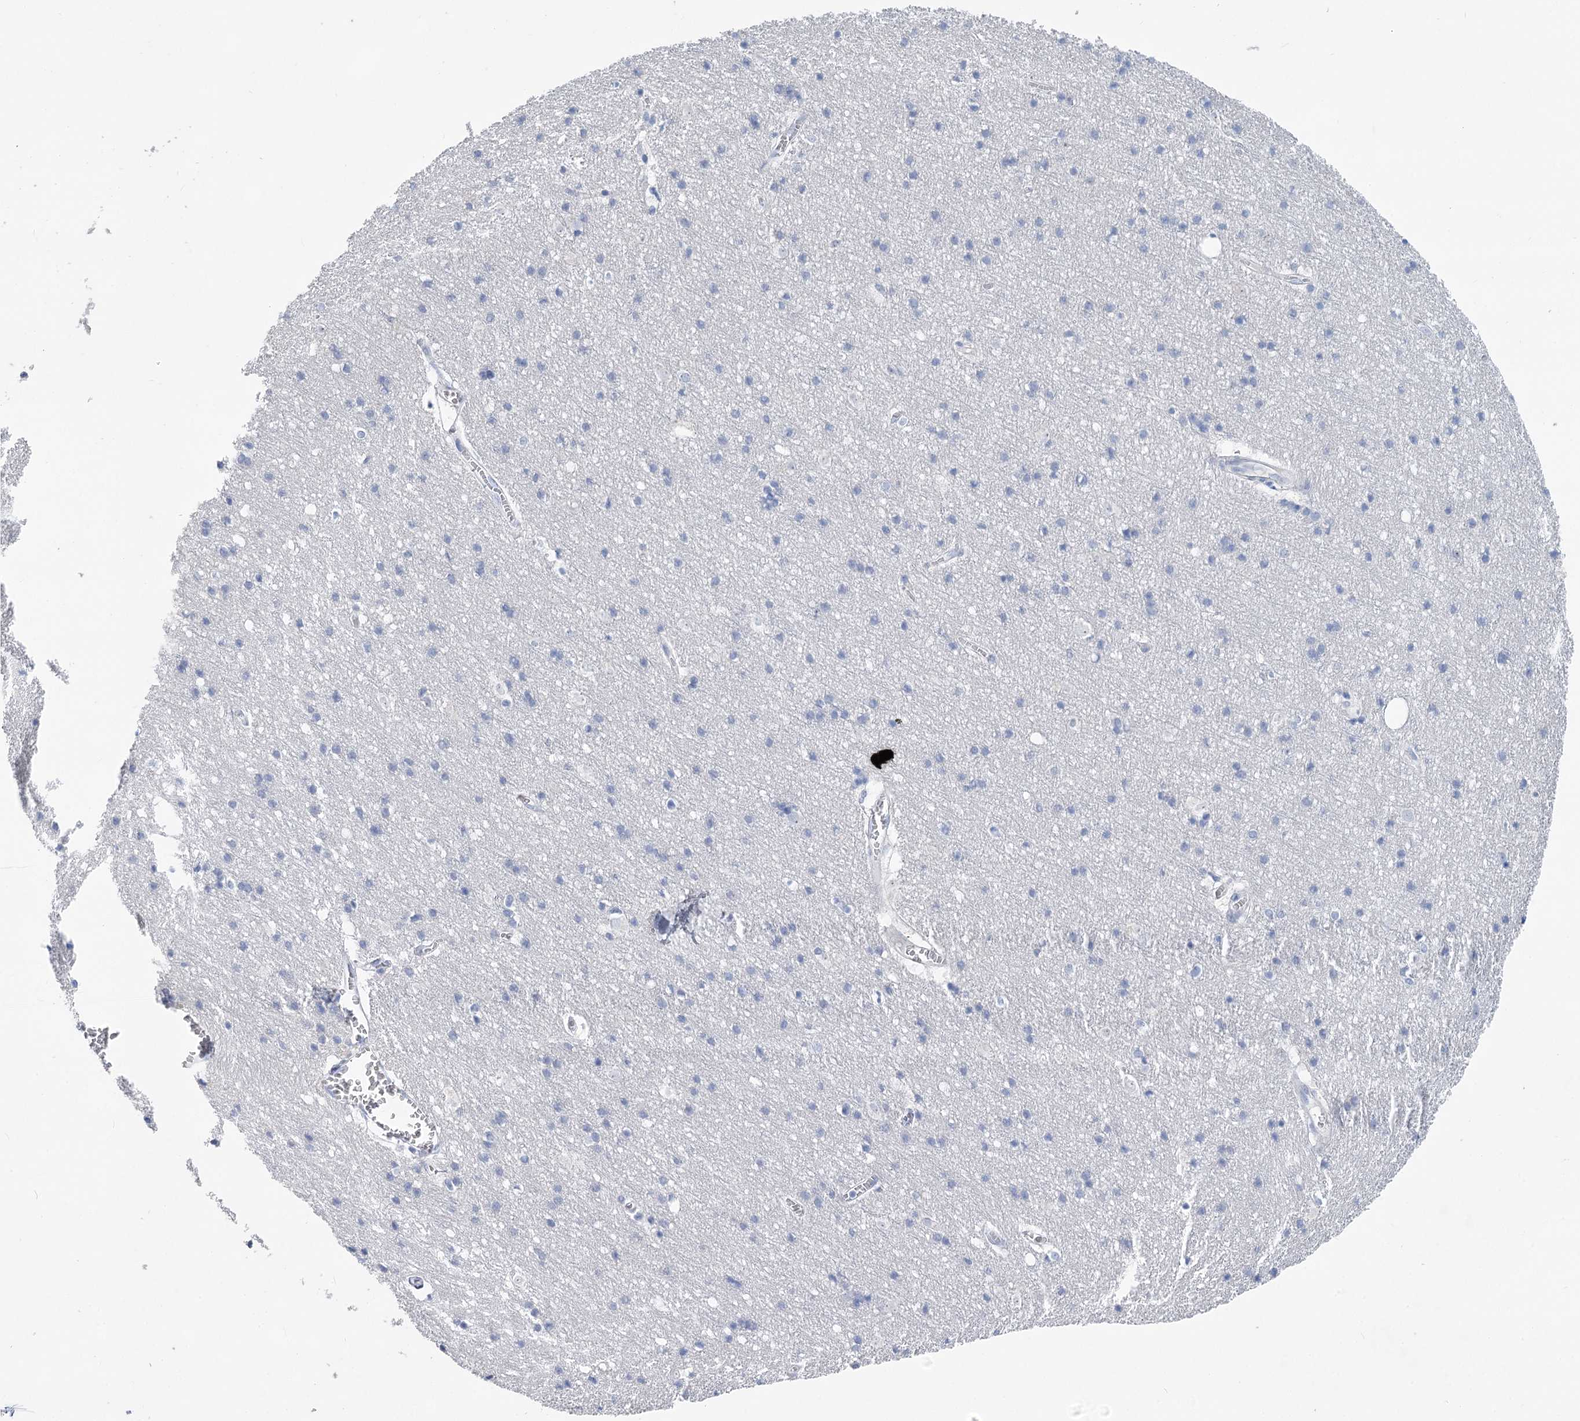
{"staining": {"intensity": "negative", "quantity": "none", "location": "none"}, "tissue": "cerebral cortex", "cell_type": "Endothelial cells", "image_type": "normal", "snomed": [{"axis": "morphology", "description": "Normal tissue, NOS"}, {"axis": "topography", "description": "Cerebral cortex"}], "caption": "A high-resolution photomicrograph shows immunohistochemistry staining of benign cerebral cortex, which displays no significant positivity in endothelial cells.", "gene": "WDR74", "patient": {"sex": "male", "age": 54}}